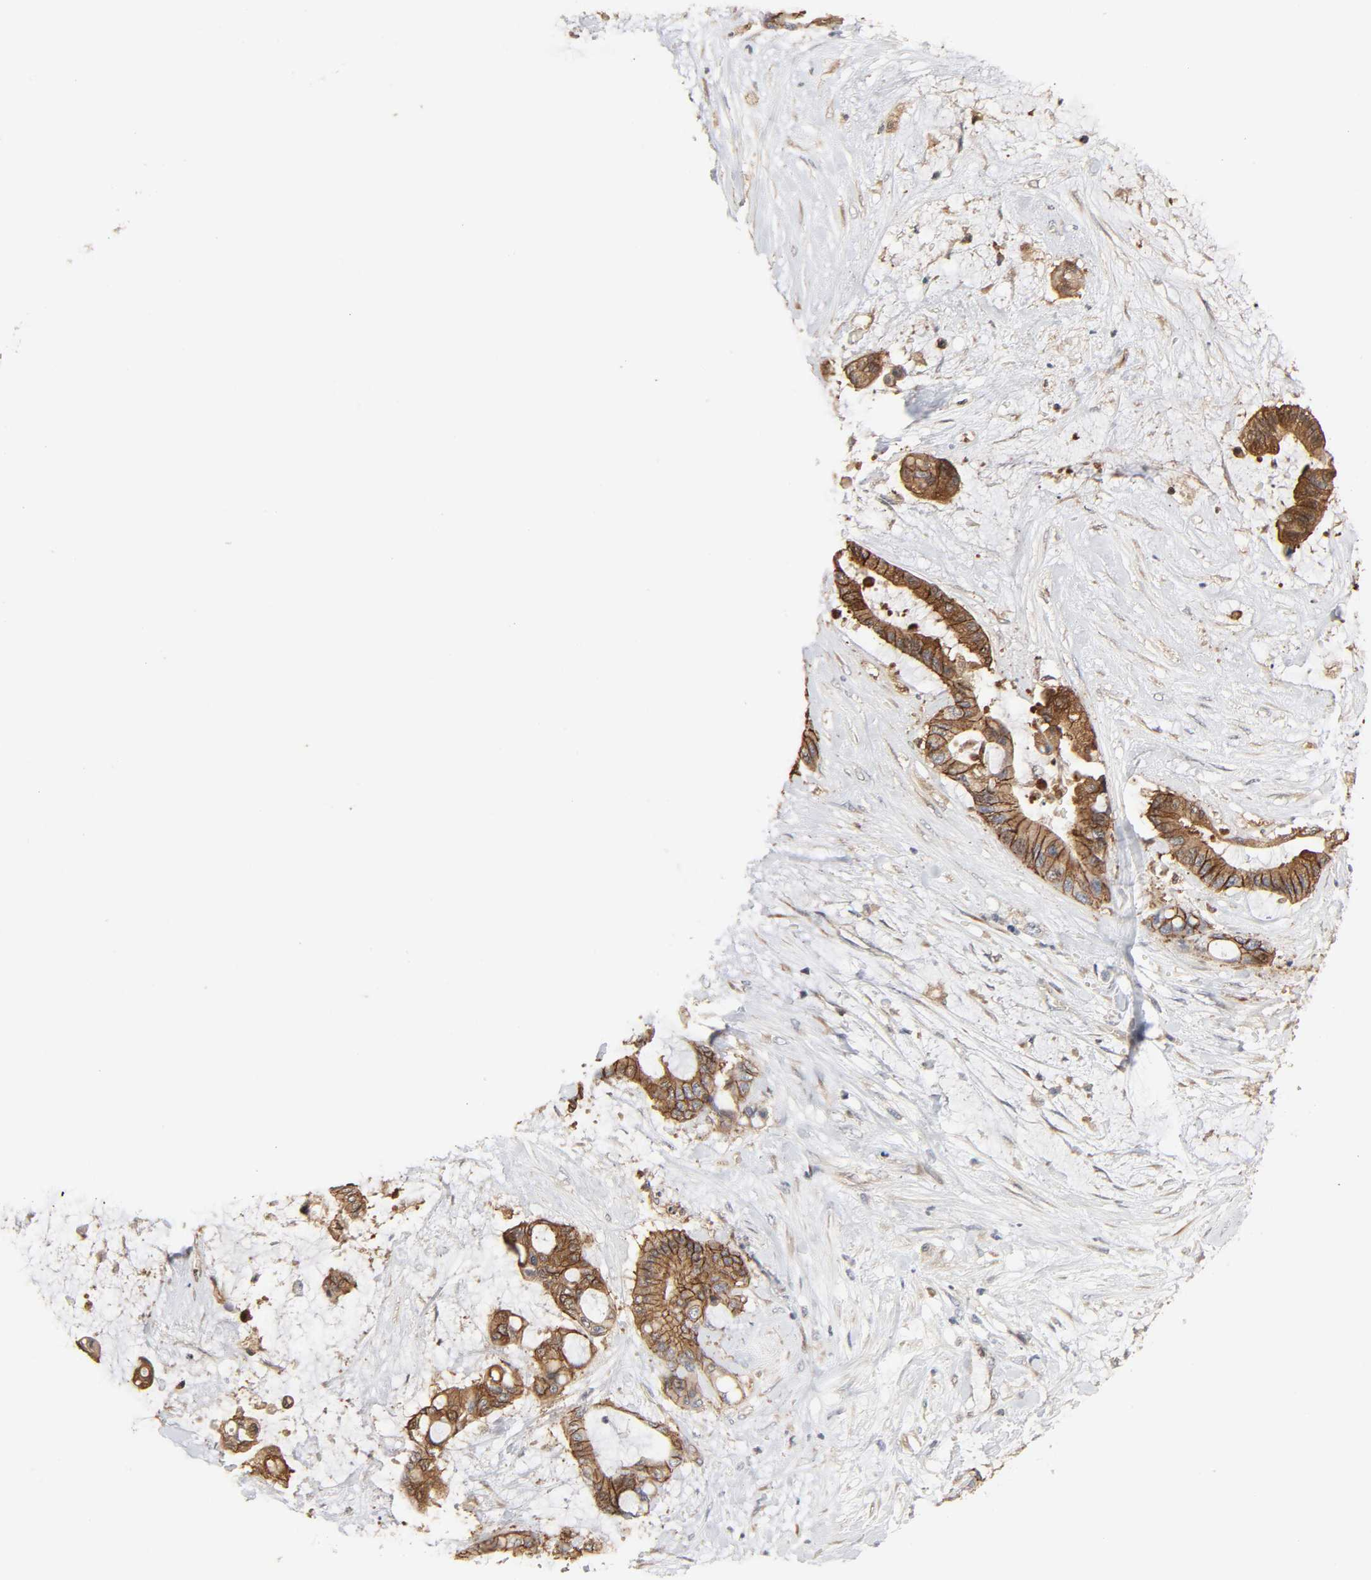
{"staining": {"intensity": "moderate", "quantity": ">75%", "location": "cytoplasmic/membranous"}, "tissue": "liver cancer", "cell_type": "Tumor cells", "image_type": "cancer", "snomed": [{"axis": "morphology", "description": "Cholangiocarcinoma"}, {"axis": "topography", "description": "Liver"}], "caption": "There is medium levels of moderate cytoplasmic/membranous positivity in tumor cells of liver cholangiocarcinoma, as demonstrated by immunohistochemical staining (brown color).", "gene": "NDRG2", "patient": {"sex": "female", "age": 73}}